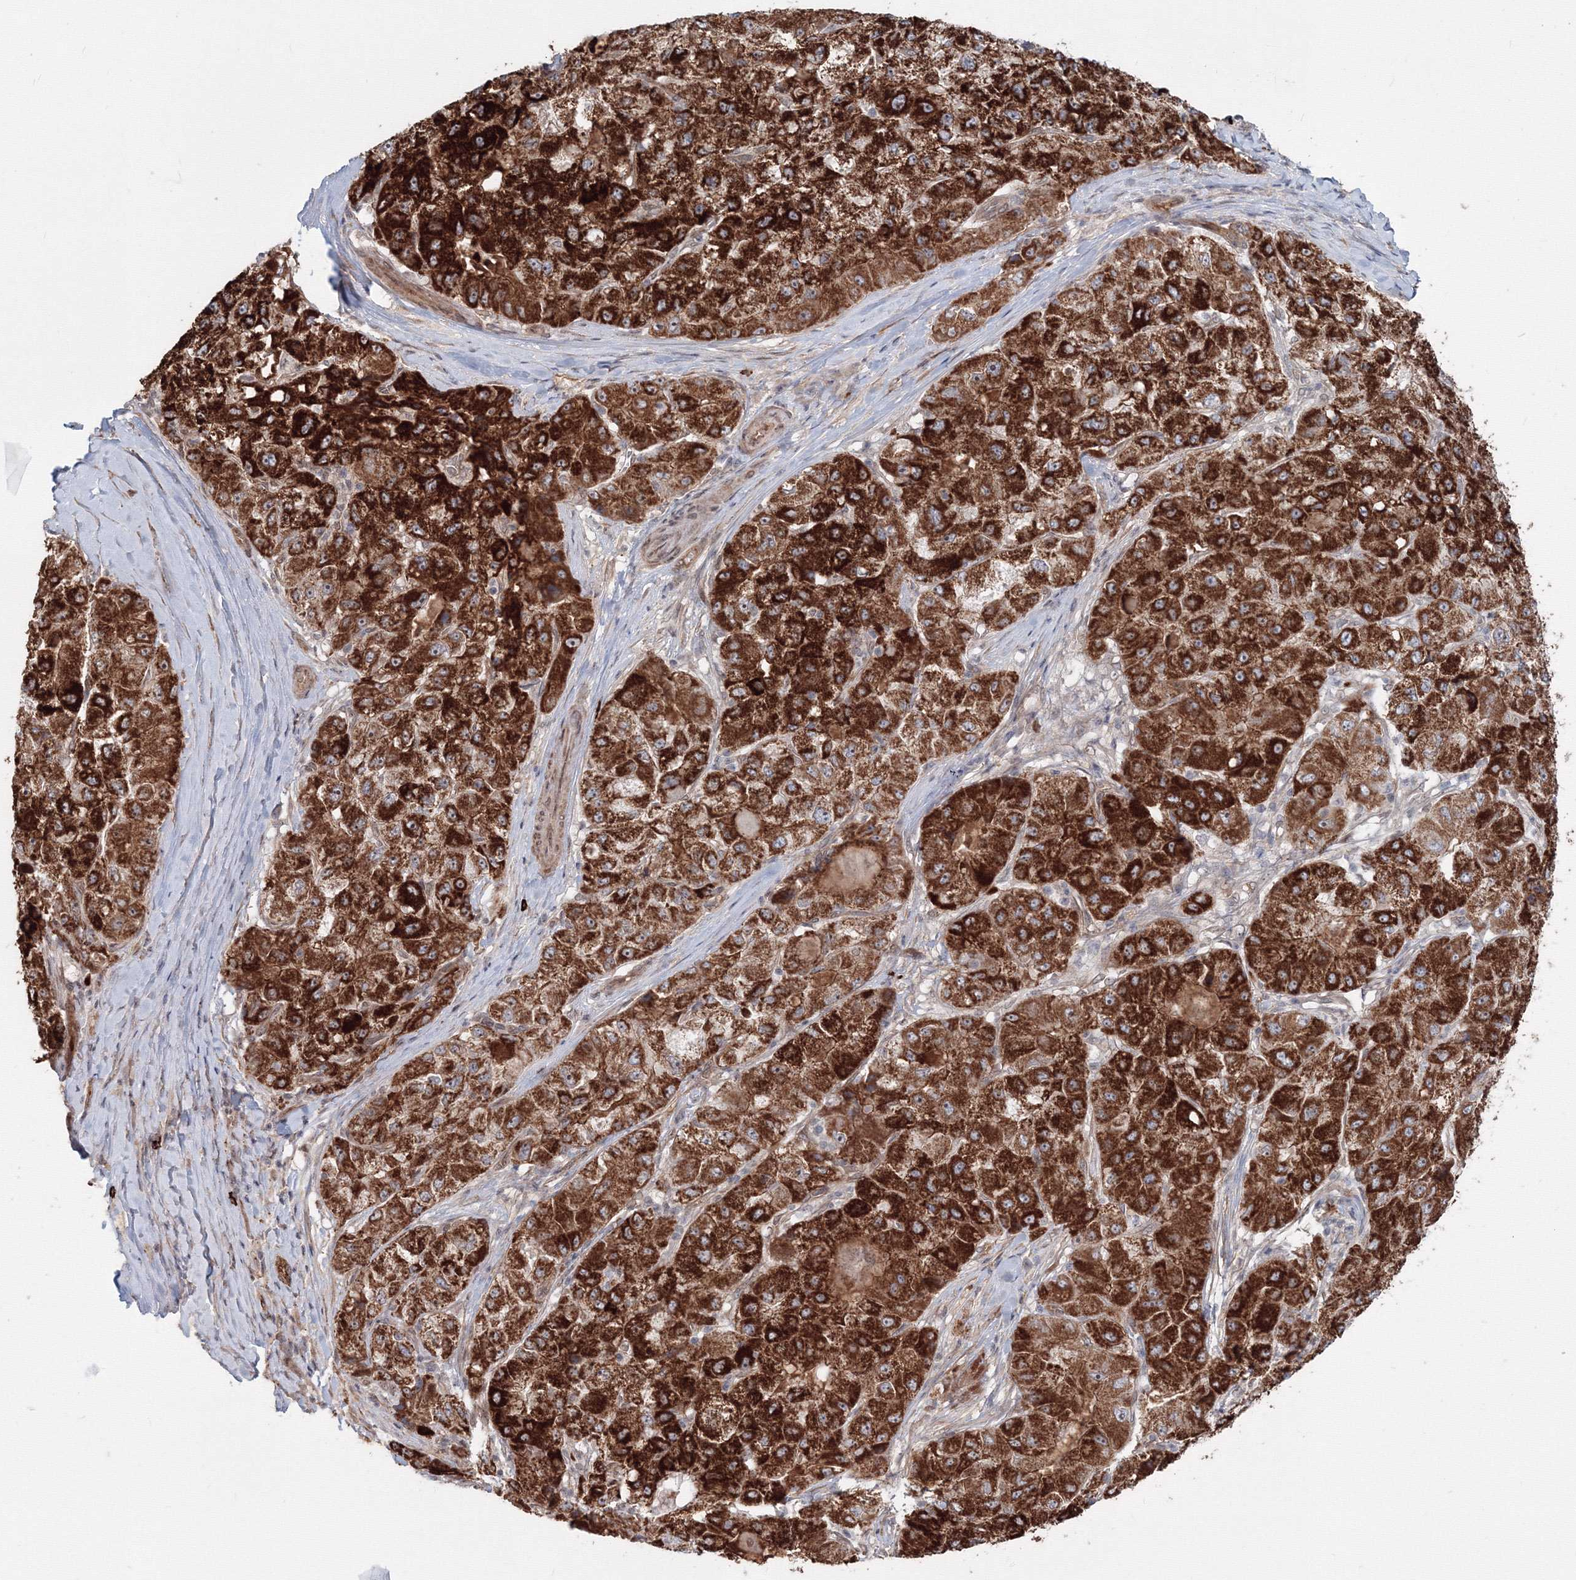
{"staining": {"intensity": "strong", "quantity": ">75%", "location": "cytoplasmic/membranous"}, "tissue": "liver cancer", "cell_type": "Tumor cells", "image_type": "cancer", "snomed": [{"axis": "morphology", "description": "Carcinoma, Hepatocellular, NOS"}, {"axis": "topography", "description": "Liver"}], "caption": "Strong cytoplasmic/membranous protein expression is present in approximately >75% of tumor cells in liver cancer (hepatocellular carcinoma).", "gene": "SH3PXD2A", "patient": {"sex": "male", "age": 80}}